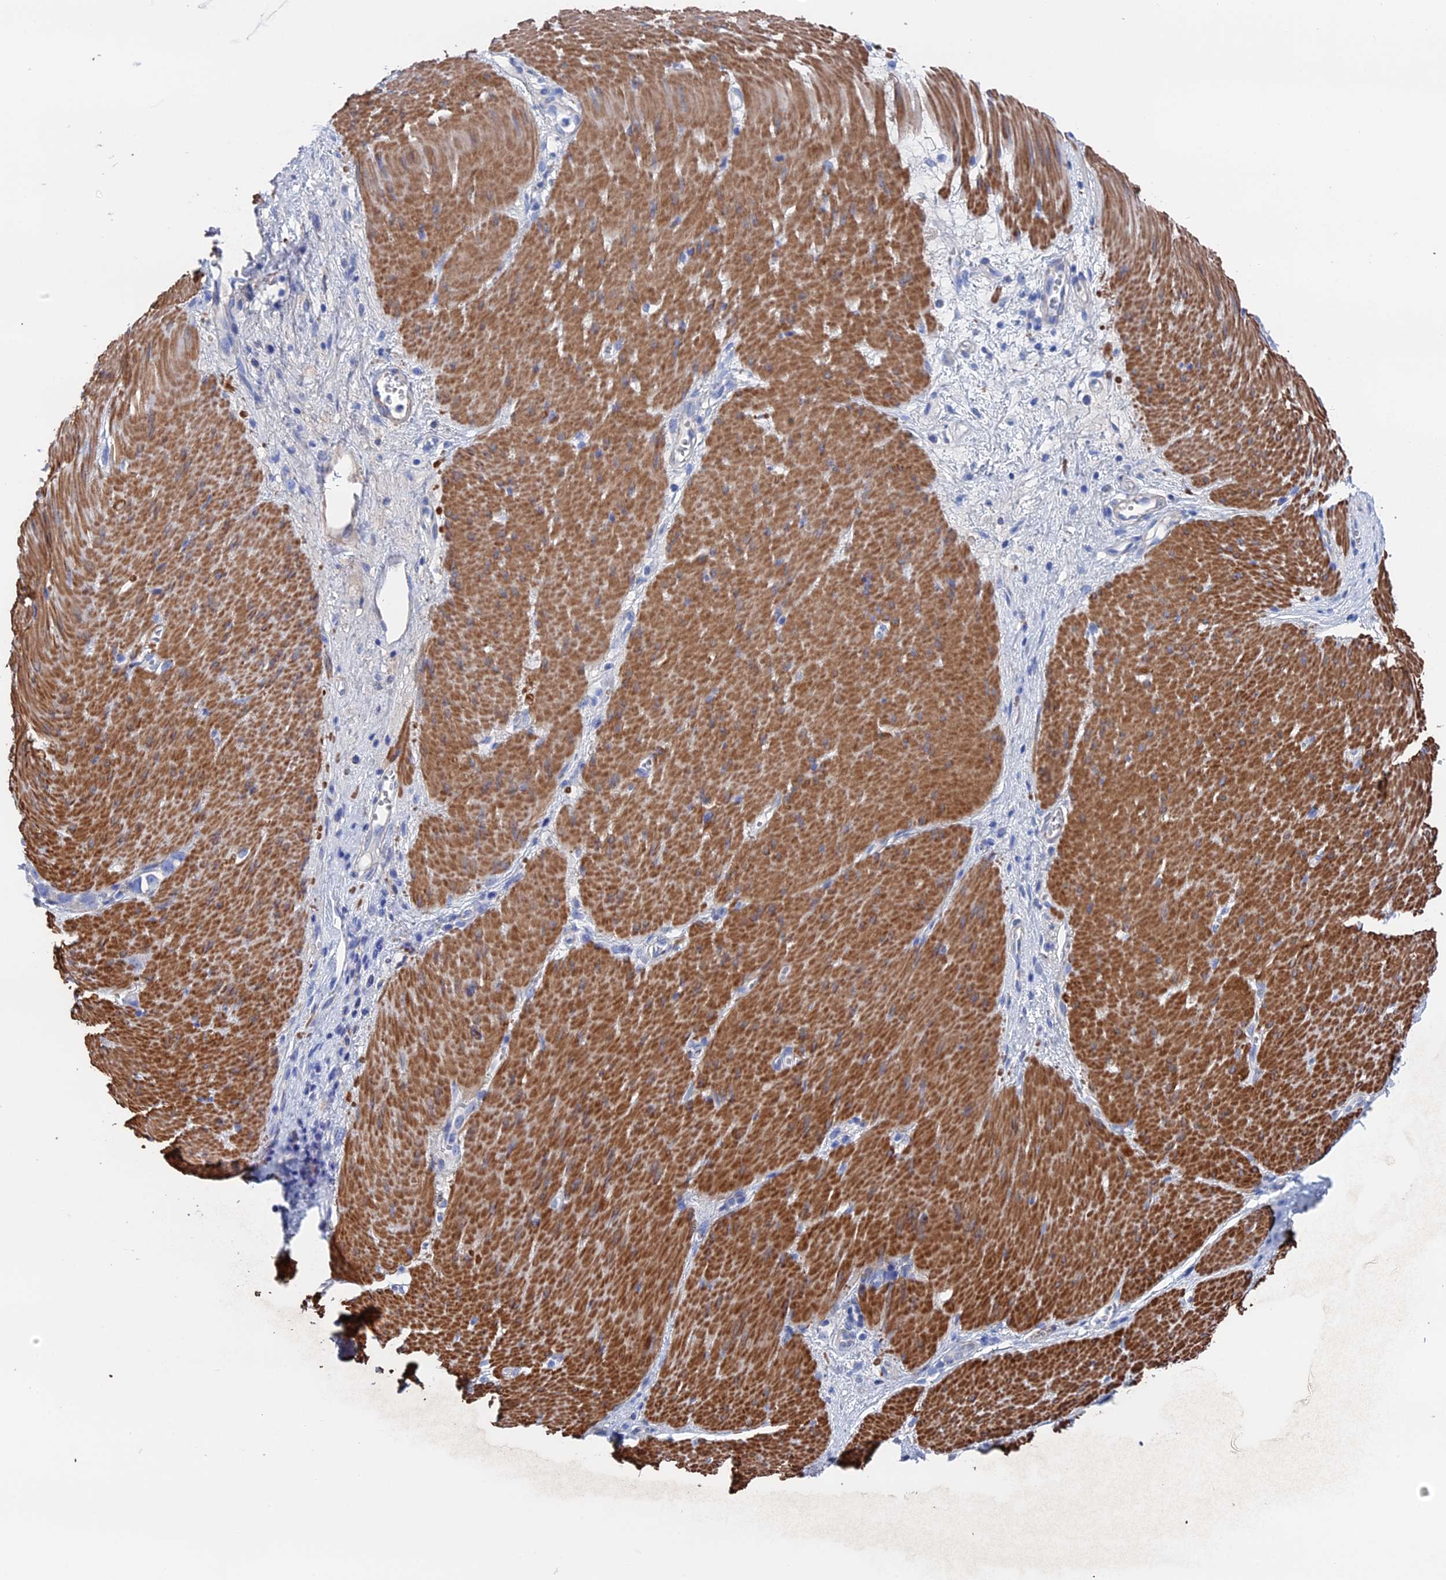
{"staining": {"intensity": "negative", "quantity": "none", "location": "none"}, "tissue": "stomach cancer", "cell_type": "Tumor cells", "image_type": "cancer", "snomed": [{"axis": "morphology", "description": "Adenocarcinoma, NOS"}, {"axis": "topography", "description": "Stomach"}], "caption": "IHC micrograph of neoplastic tissue: stomach adenocarcinoma stained with DAB (3,3'-diaminobenzidine) exhibits no significant protein staining in tumor cells.", "gene": "STRA6", "patient": {"sex": "female", "age": 76}}